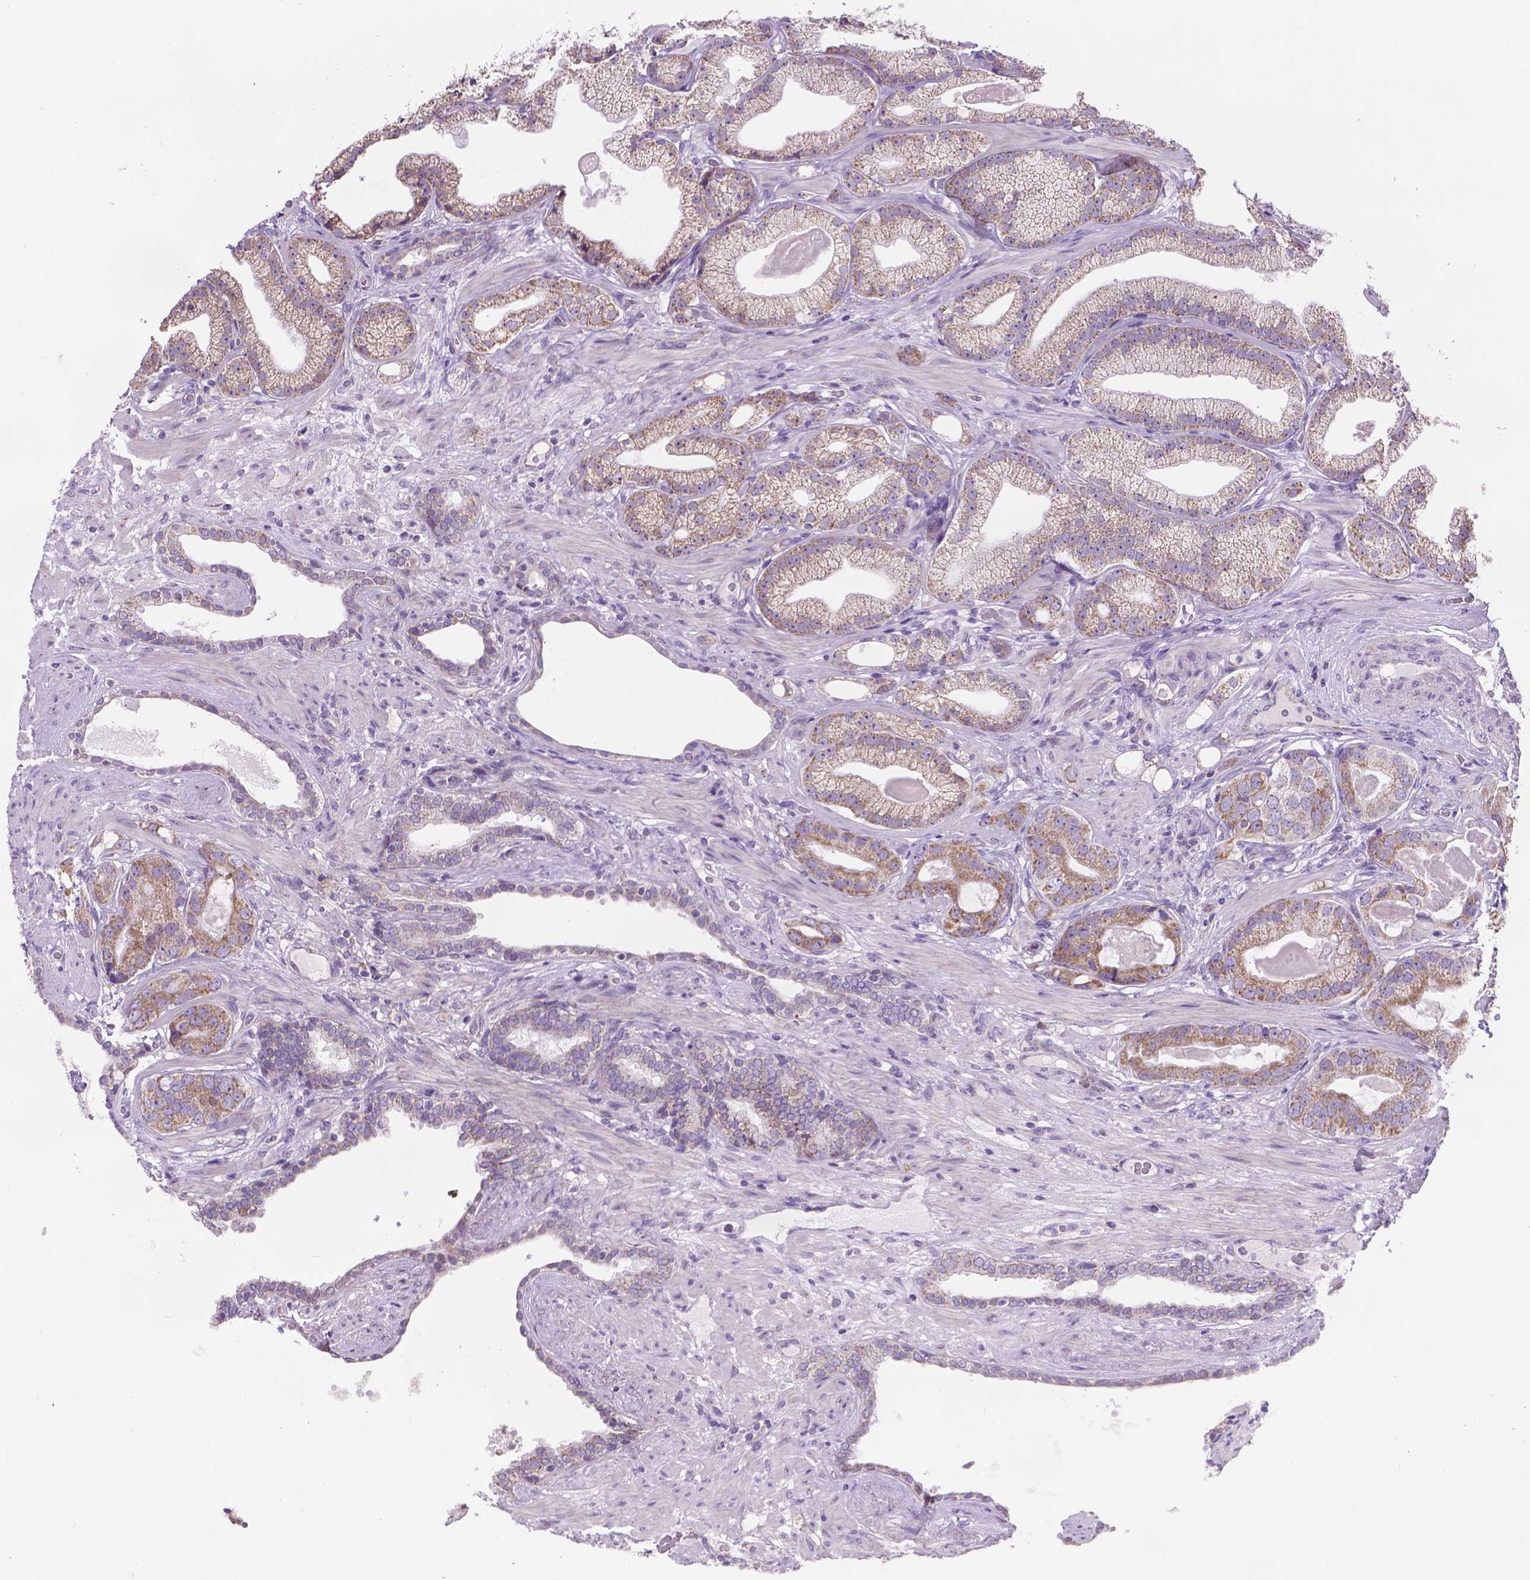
{"staining": {"intensity": "weak", "quantity": ">75%", "location": "cytoplasmic/membranous"}, "tissue": "prostate cancer", "cell_type": "Tumor cells", "image_type": "cancer", "snomed": [{"axis": "morphology", "description": "Adenocarcinoma, Low grade"}, {"axis": "topography", "description": "Prostate"}], "caption": "Immunohistochemical staining of human prostate adenocarcinoma (low-grade) reveals low levels of weak cytoplasmic/membranous expression in about >75% of tumor cells.", "gene": "CSPG5", "patient": {"sex": "male", "age": 57}}